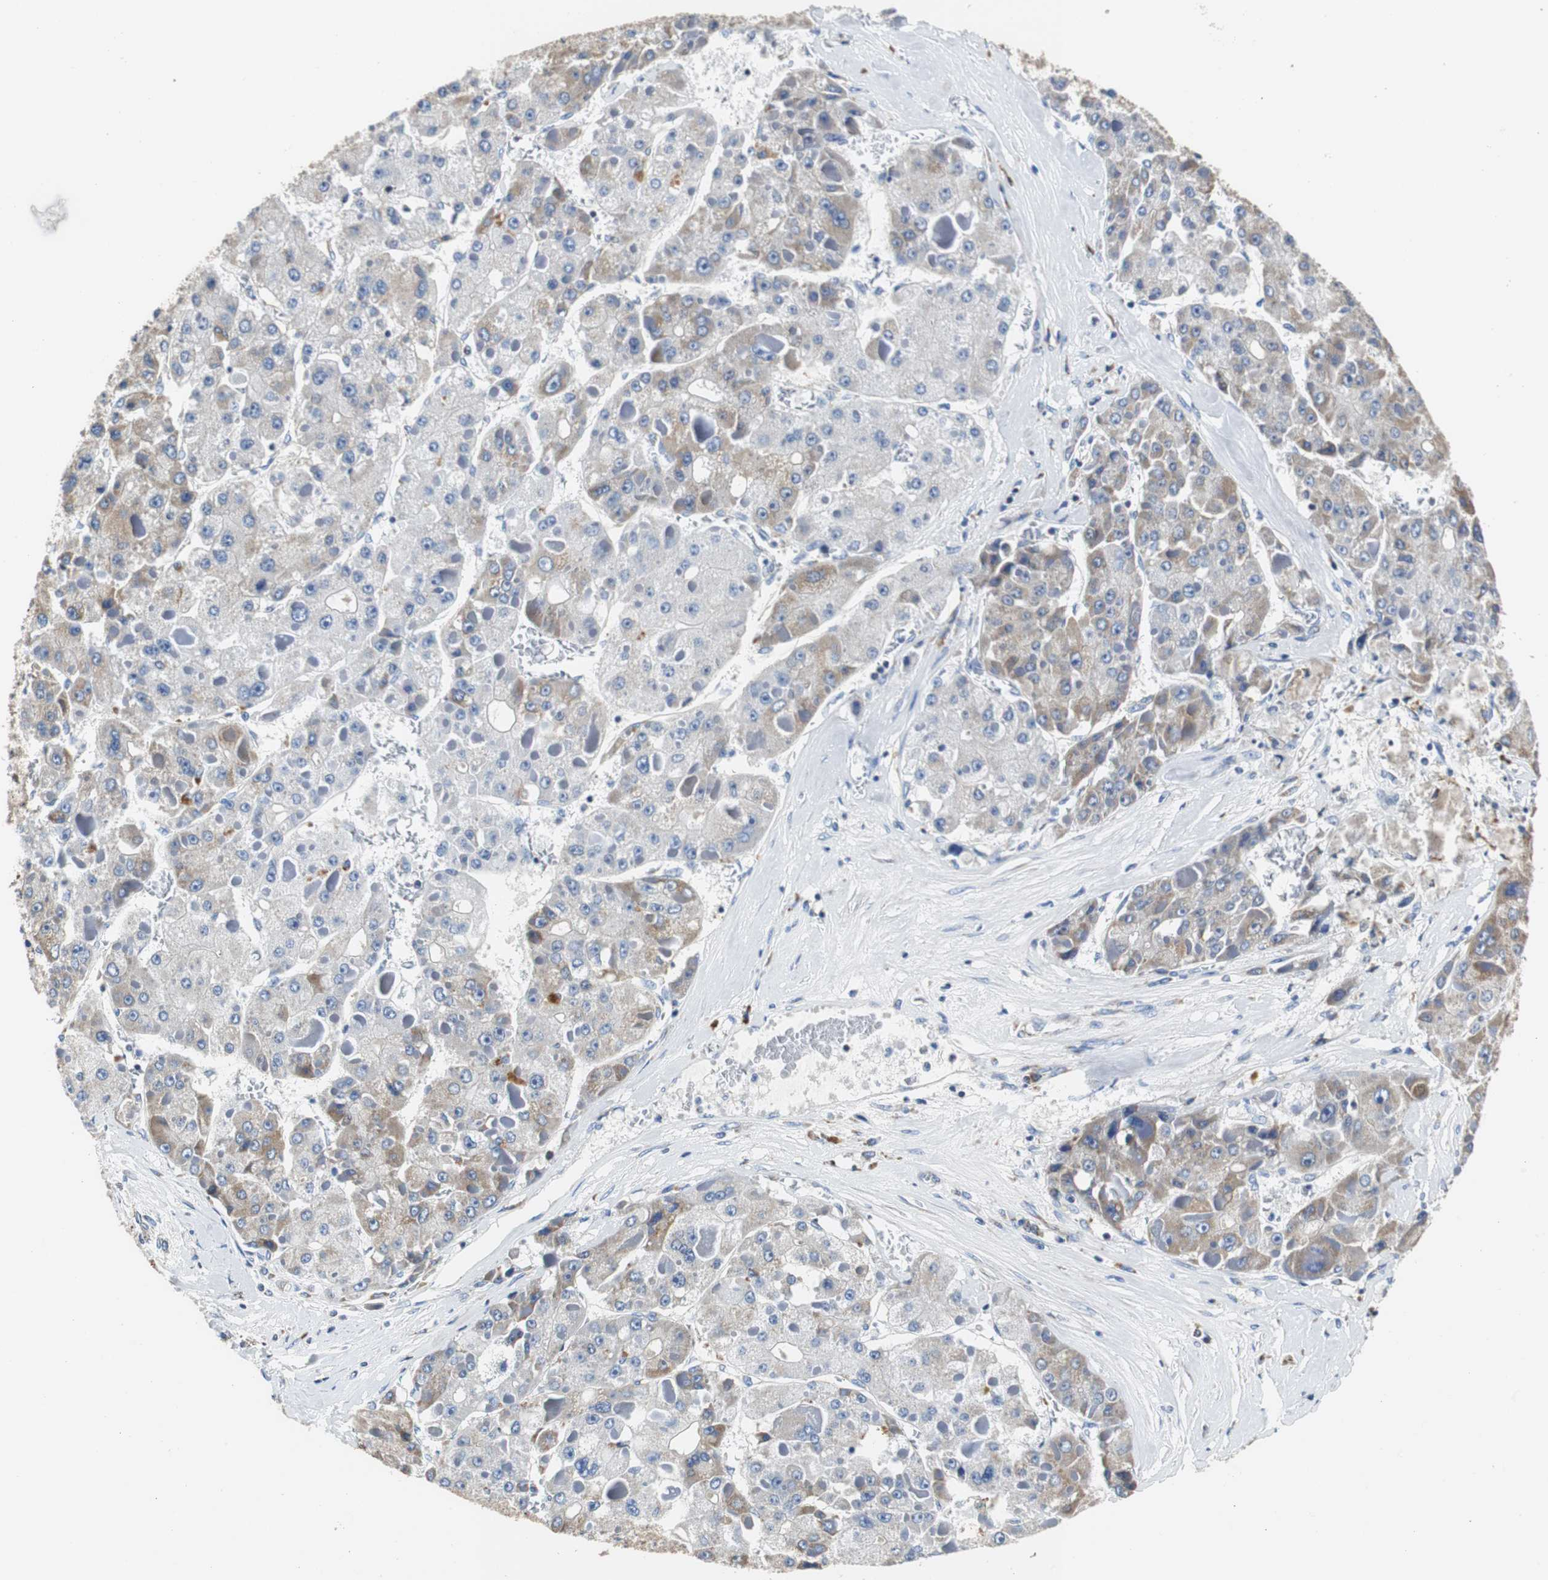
{"staining": {"intensity": "weak", "quantity": "25%-75%", "location": "cytoplasmic/membranous"}, "tissue": "liver cancer", "cell_type": "Tumor cells", "image_type": "cancer", "snomed": [{"axis": "morphology", "description": "Carcinoma, Hepatocellular, NOS"}, {"axis": "topography", "description": "Liver"}], "caption": "Immunohistochemistry (IHC) micrograph of neoplastic tissue: human liver cancer stained using immunohistochemistry (IHC) demonstrates low levels of weak protein expression localized specifically in the cytoplasmic/membranous of tumor cells, appearing as a cytoplasmic/membranous brown color.", "gene": "PCK1", "patient": {"sex": "female", "age": 73}}